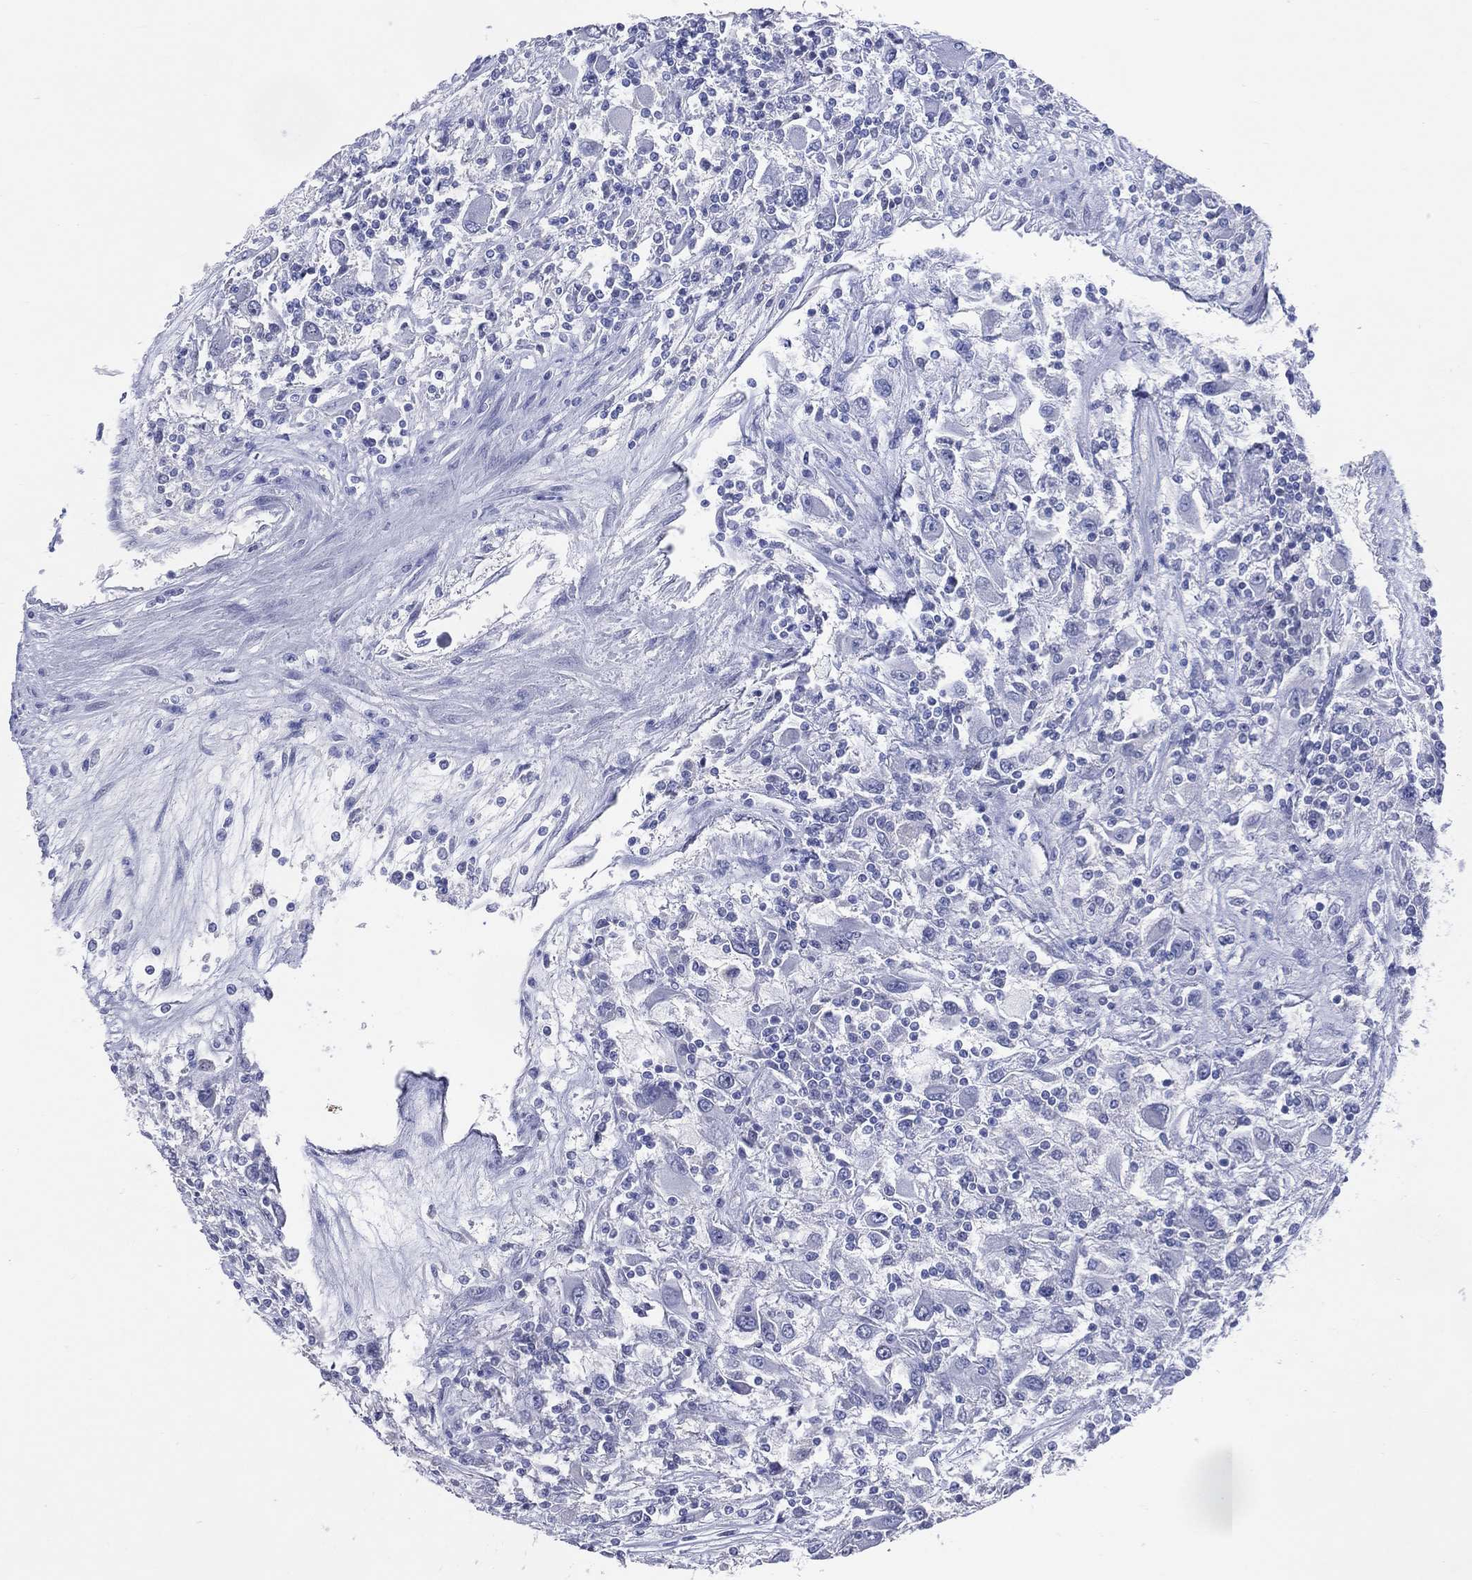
{"staining": {"intensity": "negative", "quantity": "none", "location": "none"}, "tissue": "renal cancer", "cell_type": "Tumor cells", "image_type": "cancer", "snomed": [{"axis": "morphology", "description": "Adenocarcinoma, NOS"}, {"axis": "topography", "description": "Kidney"}], "caption": "A histopathology image of adenocarcinoma (renal) stained for a protein displays no brown staining in tumor cells.", "gene": "CFAP58", "patient": {"sex": "female", "age": 67}}